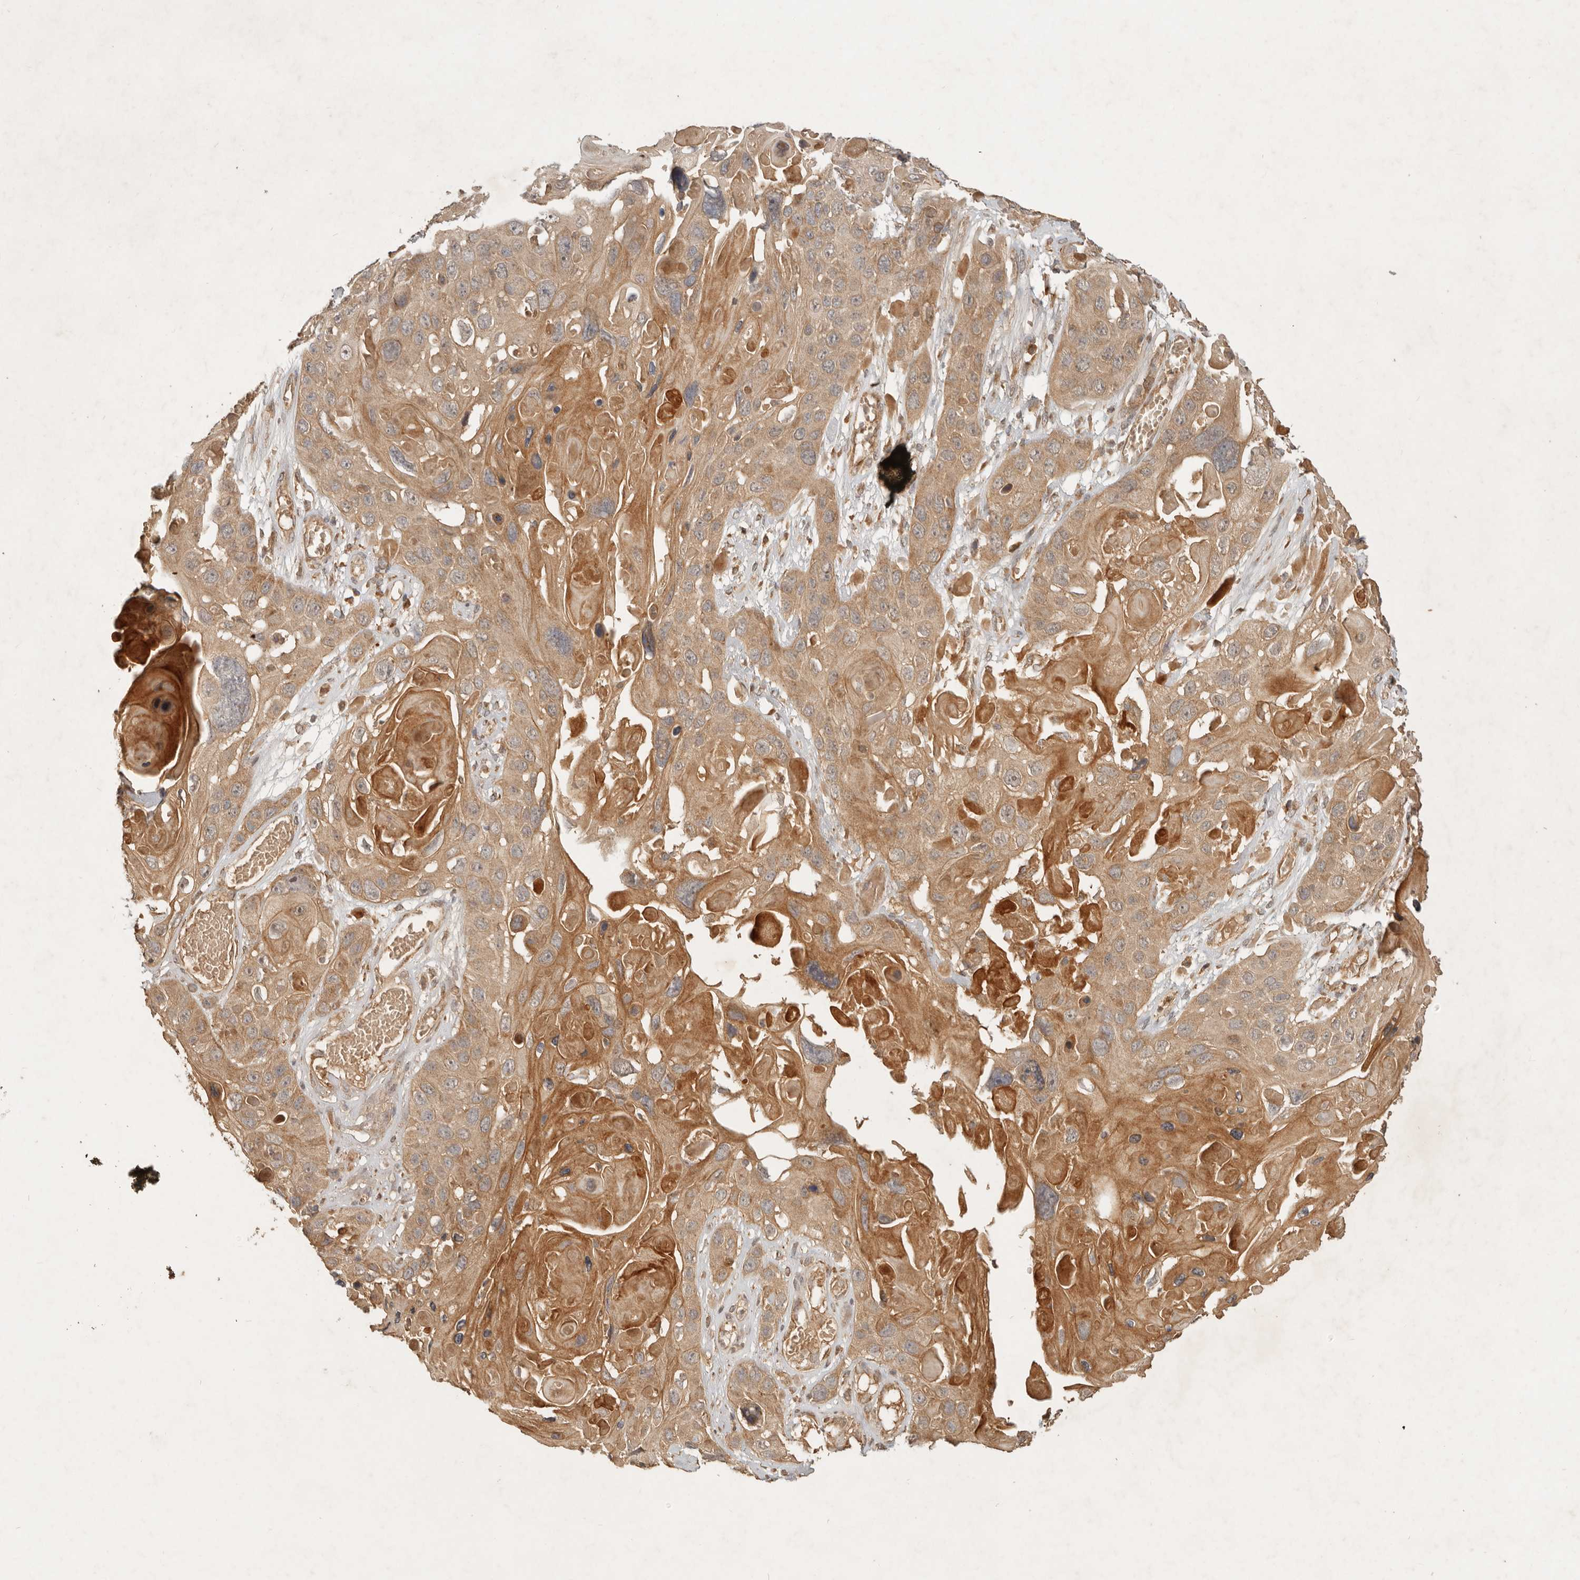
{"staining": {"intensity": "moderate", "quantity": ">75%", "location": "cytoplasmic/membranous"}, "tissue": "skin cancer", "cell_type": "Tumor cells", "image_type": "cancer", "snomed": [{"axis": "morphology", "description": "Squamous cell carcinoma, NOS"}, {"axis": "topography", "description": "Skin"}], "caption": "Brown immunohistochemical staining in squamous cell carcinoma (skin) demonstrates moderate cytoplasmic/membranous staining in approximately >75% of tumor cells.", "gene": "CLEC4C", "patient": {"sex": "male", "age": 55}}